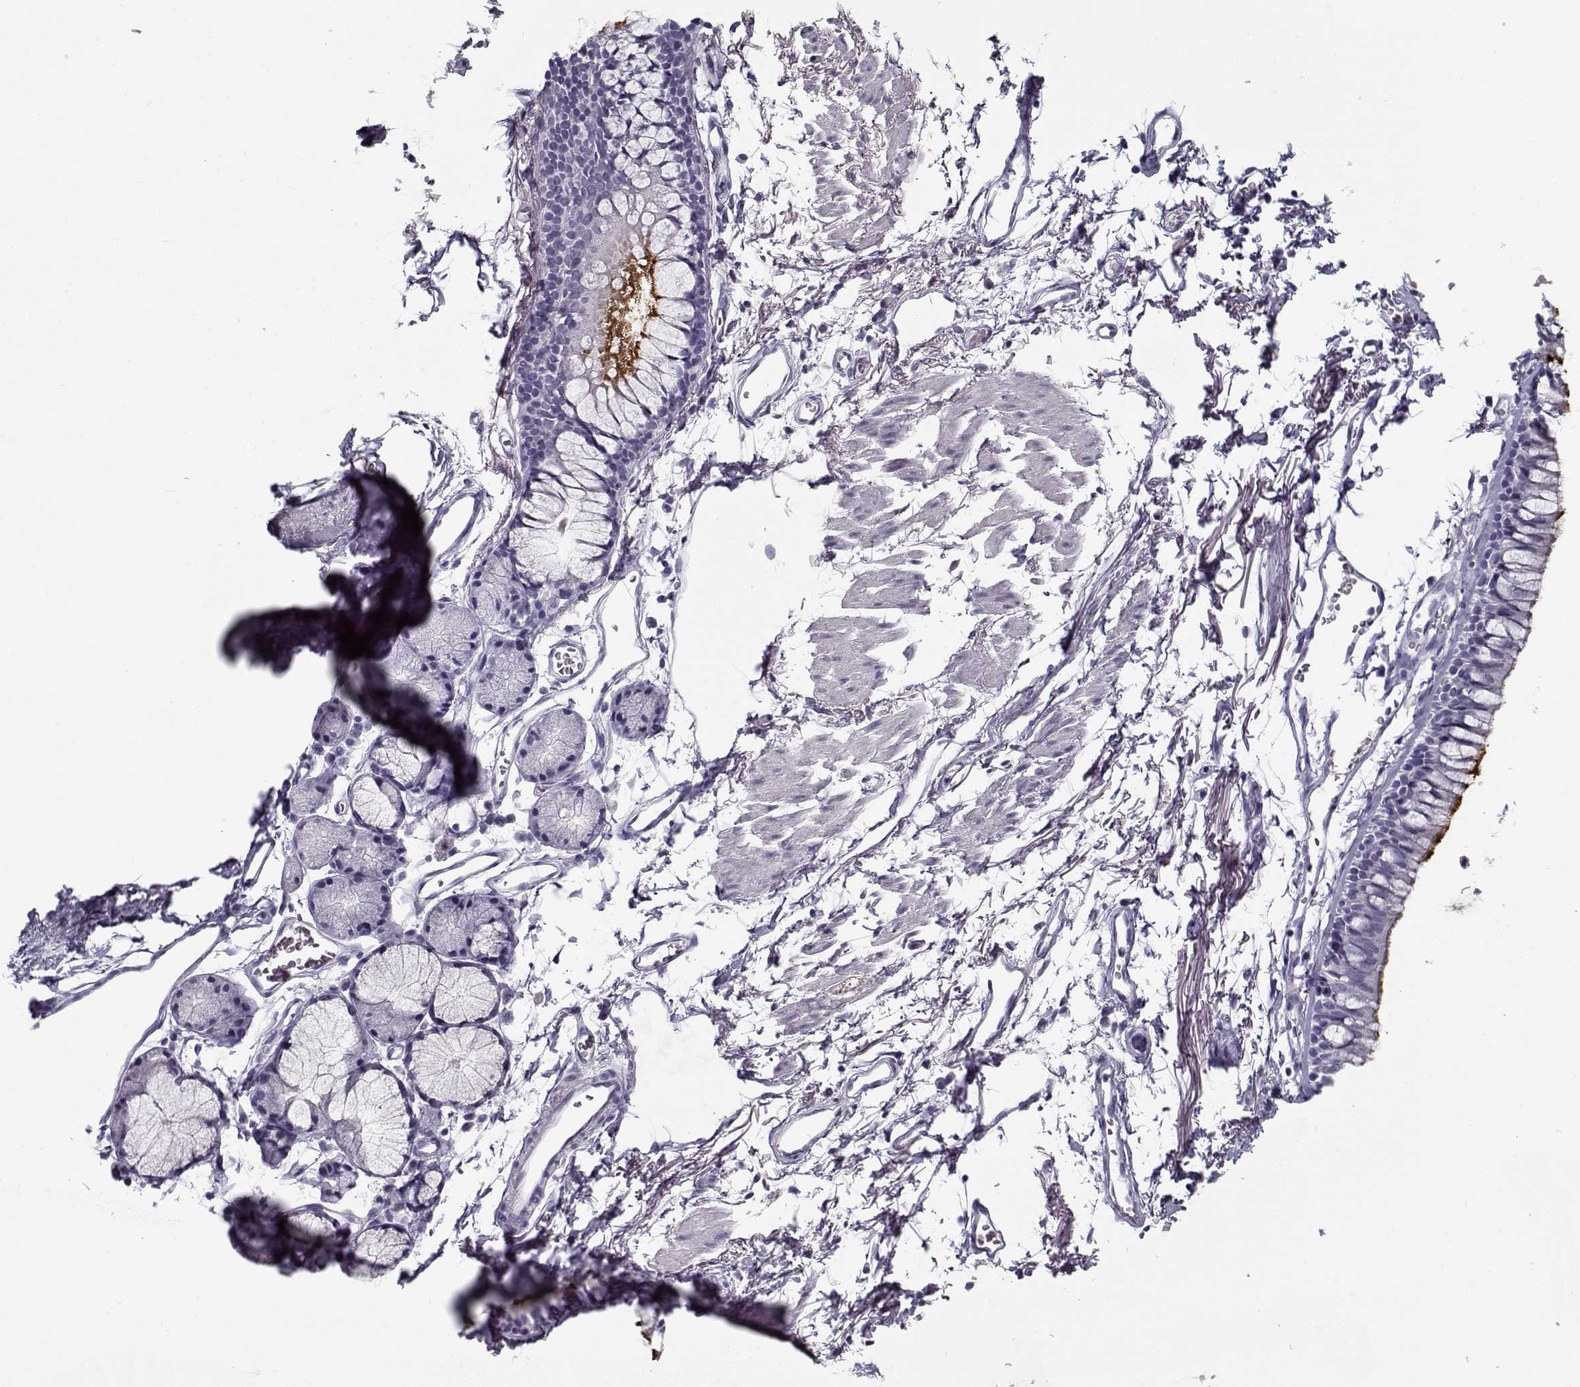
{"staining": {"intensity": "negative", "quantity": "none", "location": "none"}, "tissue": "soft tissue", "cell_type": "Chondrocytes", "image_type": "normal", "snomed": [{"axis": "morphology", "description": "Normal tissue, NOS"}, {"axis": "topography", "description": "Cartilage tissue"}, {"axis": "topography", "description": "Bronchus"}], "caption": "This is a photomicrograph of IHC staining of benign soft tissue, which shows no expression in chondrocytes. Nuclei are stained in blue.", "gene": "SPACA9", "patient": {"sex": "female", "age": 79}}